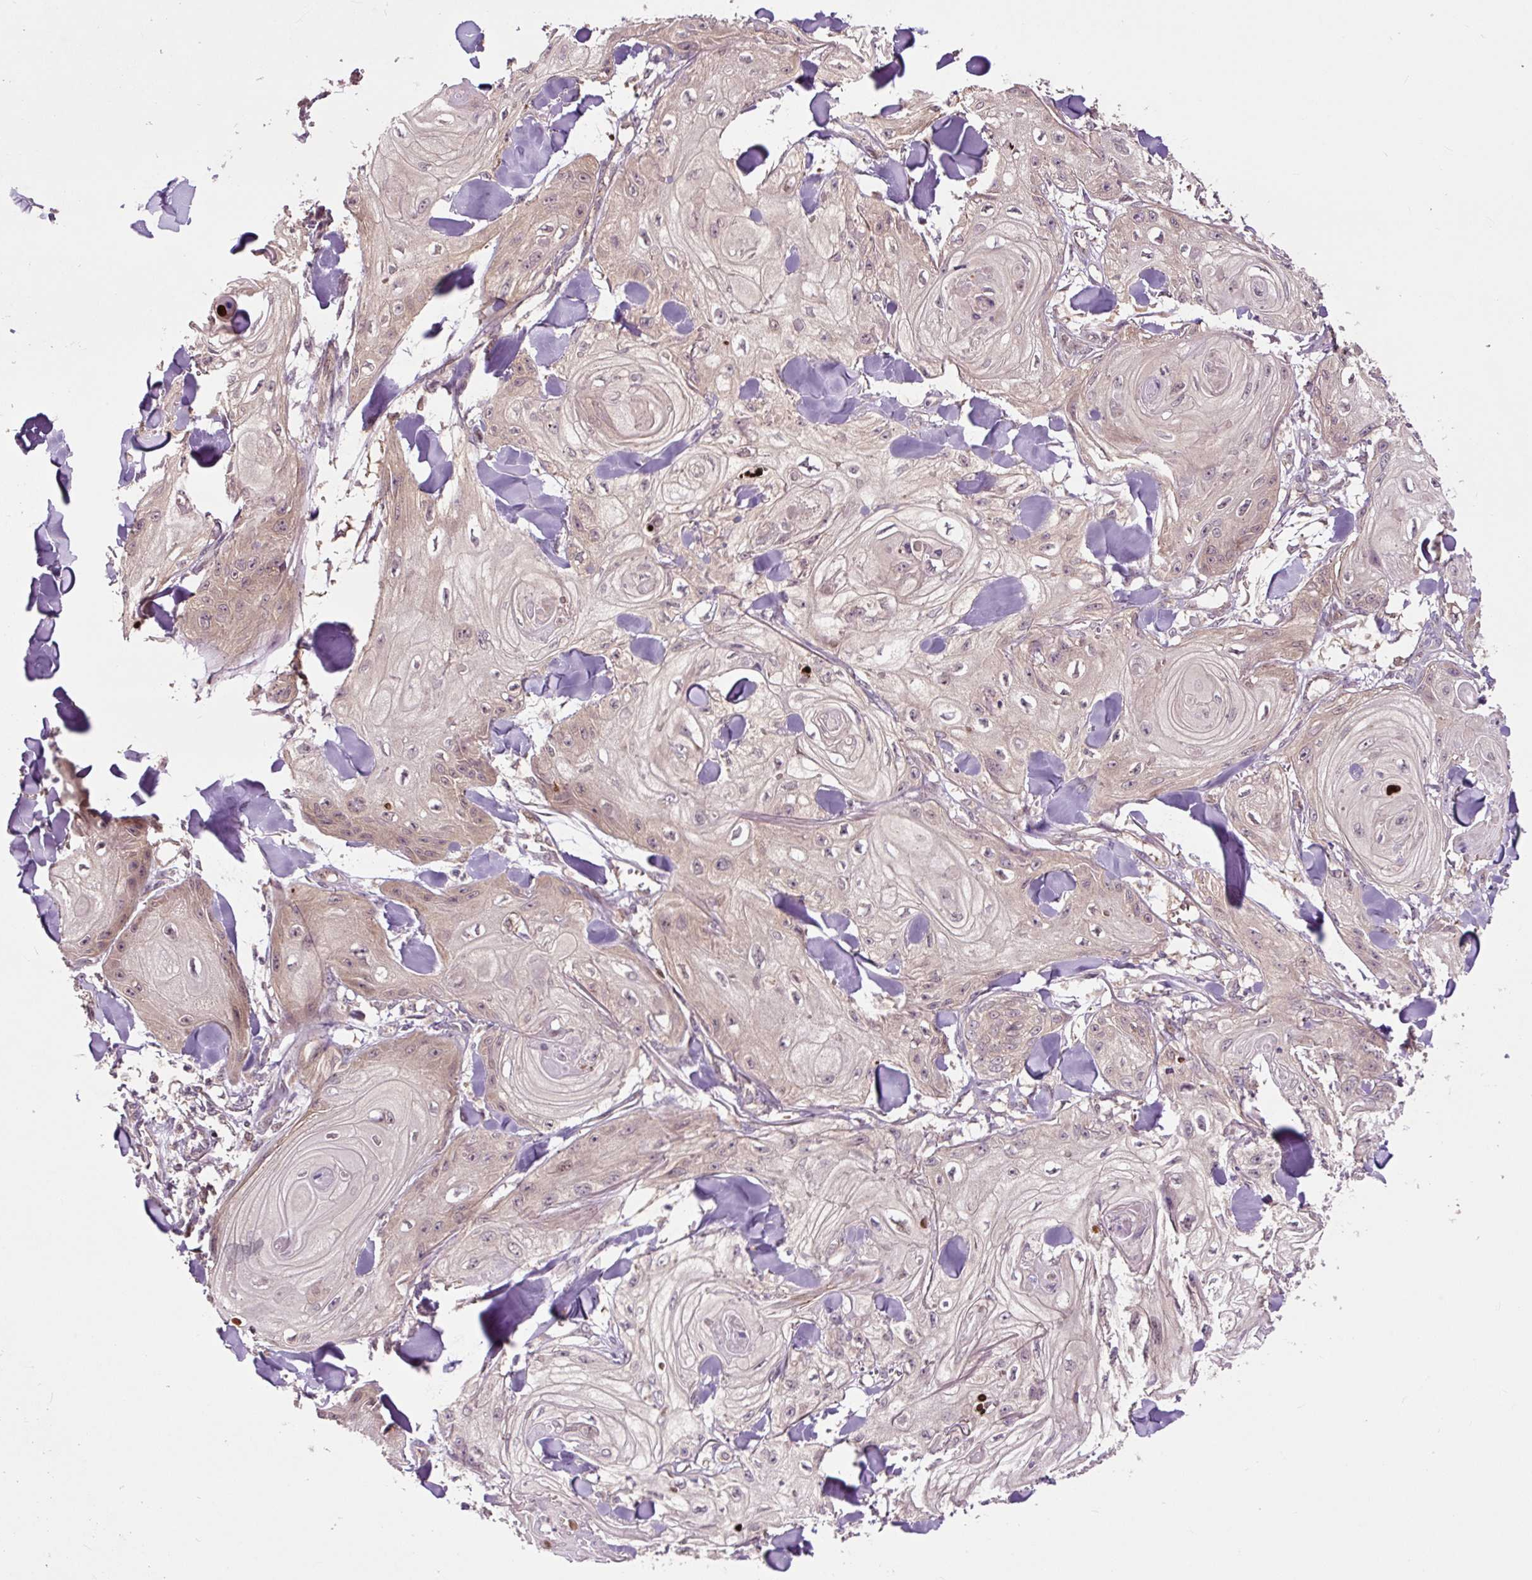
{"staining": {"intensity": "negative", "quantity": "none", "location": "none"}, "tissue": "skin cancer", "cell_type": "Tumor cells", "image_type": "cancer", "snomed": [{"axis": "morphology", "description": "Squamous cell carcinoma, NOS"}, {"axis": "topography", "description": "Skin"}], "caption": "IHC photomicrograph of neoplastic tissue: human skin cancer (squamous cell carcinoma) stained with DAB (3,3'-diaminobenzidine) displays no significant protein positivity in tumor cells. (Stains: DAB immunohistochemistry with hematoxylin counter stain, Microscopy: brightfield microscopy at high magnification).", "gene": "MMS19", "patient": {"sex": "male", "age": 74}}